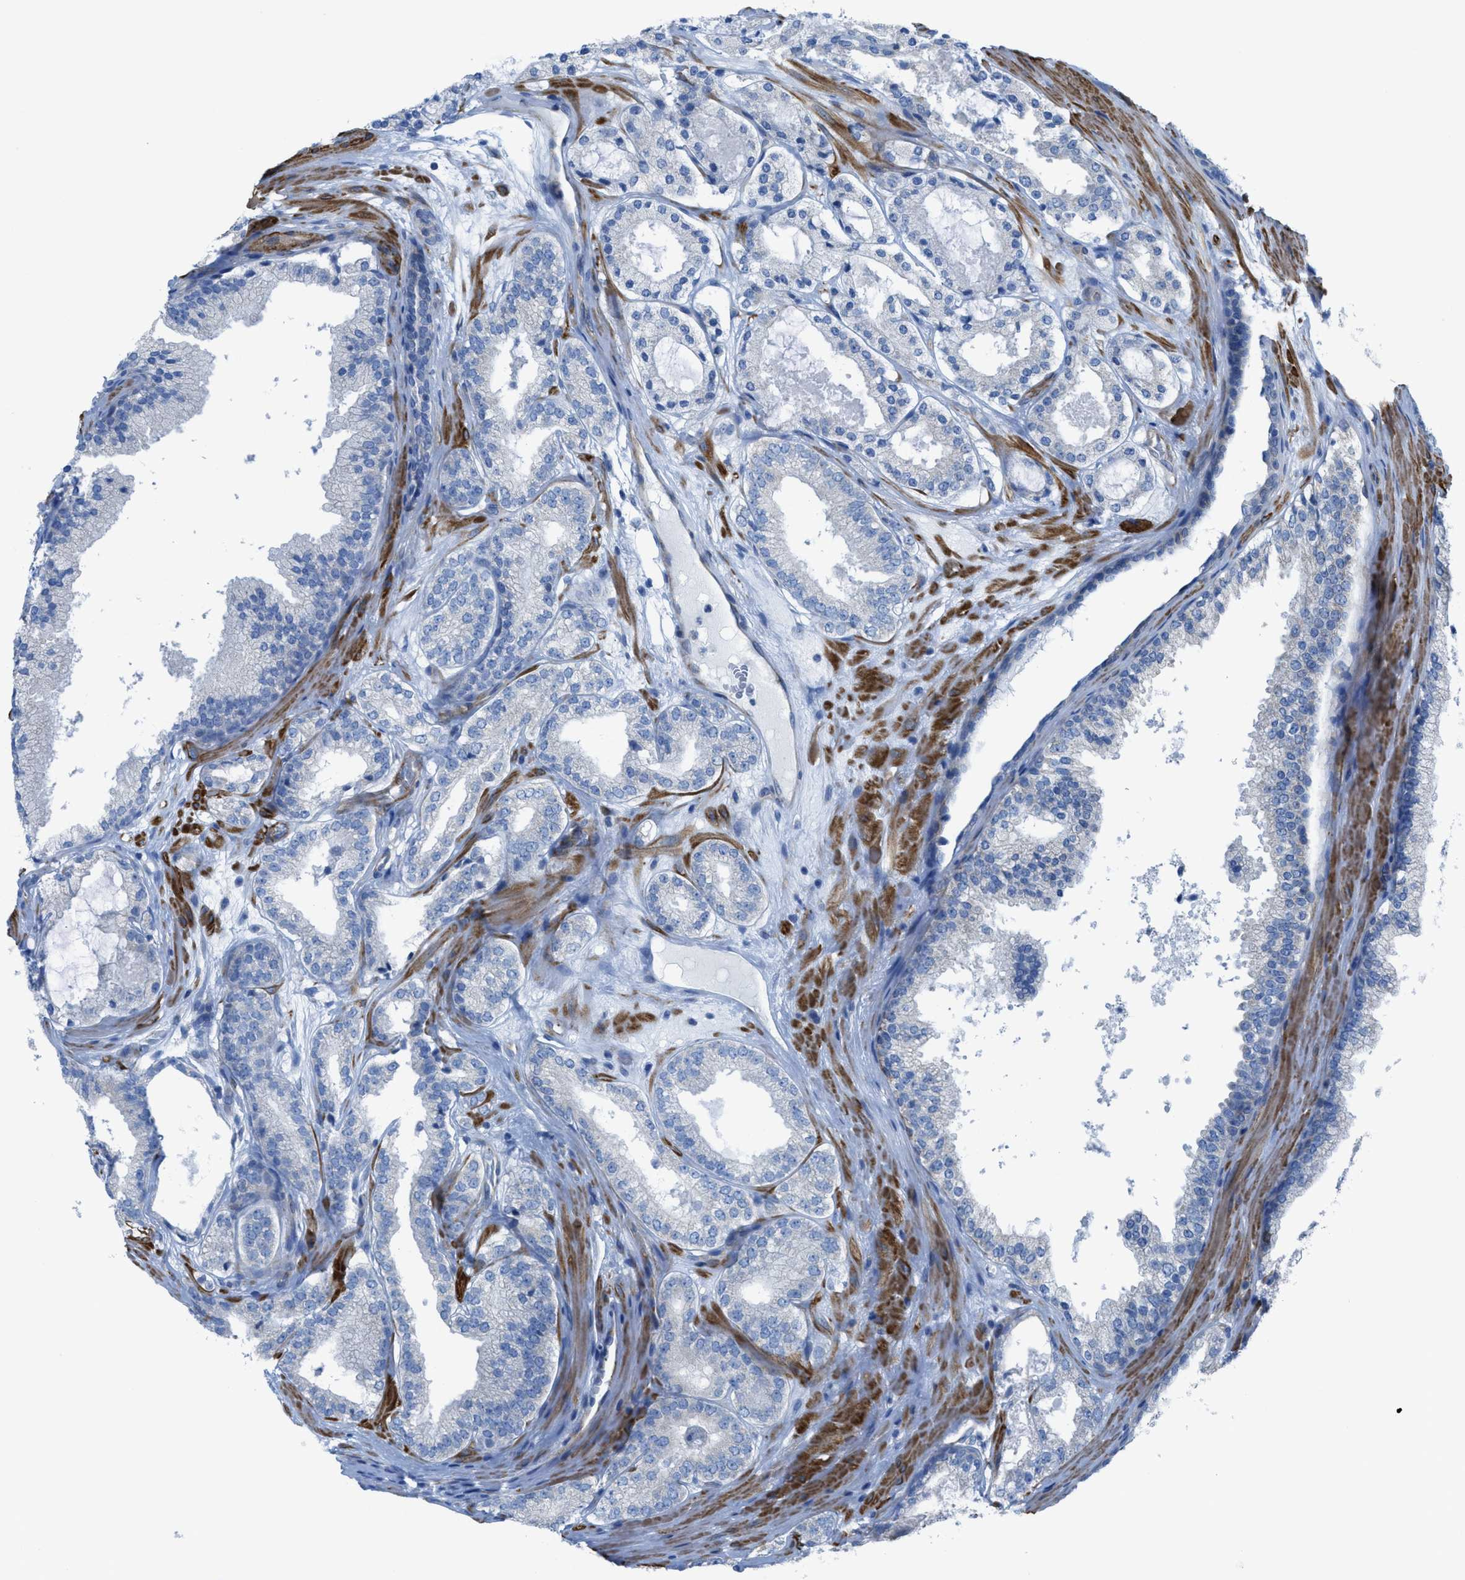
{"staining": {"intensity": "negative", "quantity": "none", "location": "none"}, "tissue": "prostate cancer", "cell_type": "Tumor cells", "image_type": "cancer", "snomed": [{"axis": "morphology", "description": "Adenocarcinoma, High grade"}, {"axis": "topography", "description": "Prostate"}], "caption": "DAB immunohistochemical staining of human prostate adenocarcinoma (high-grade) demonstrates no significant staining in tumor cells.", "gene": "KCNH7", "patient": {"sex": "male", "age": 65}}